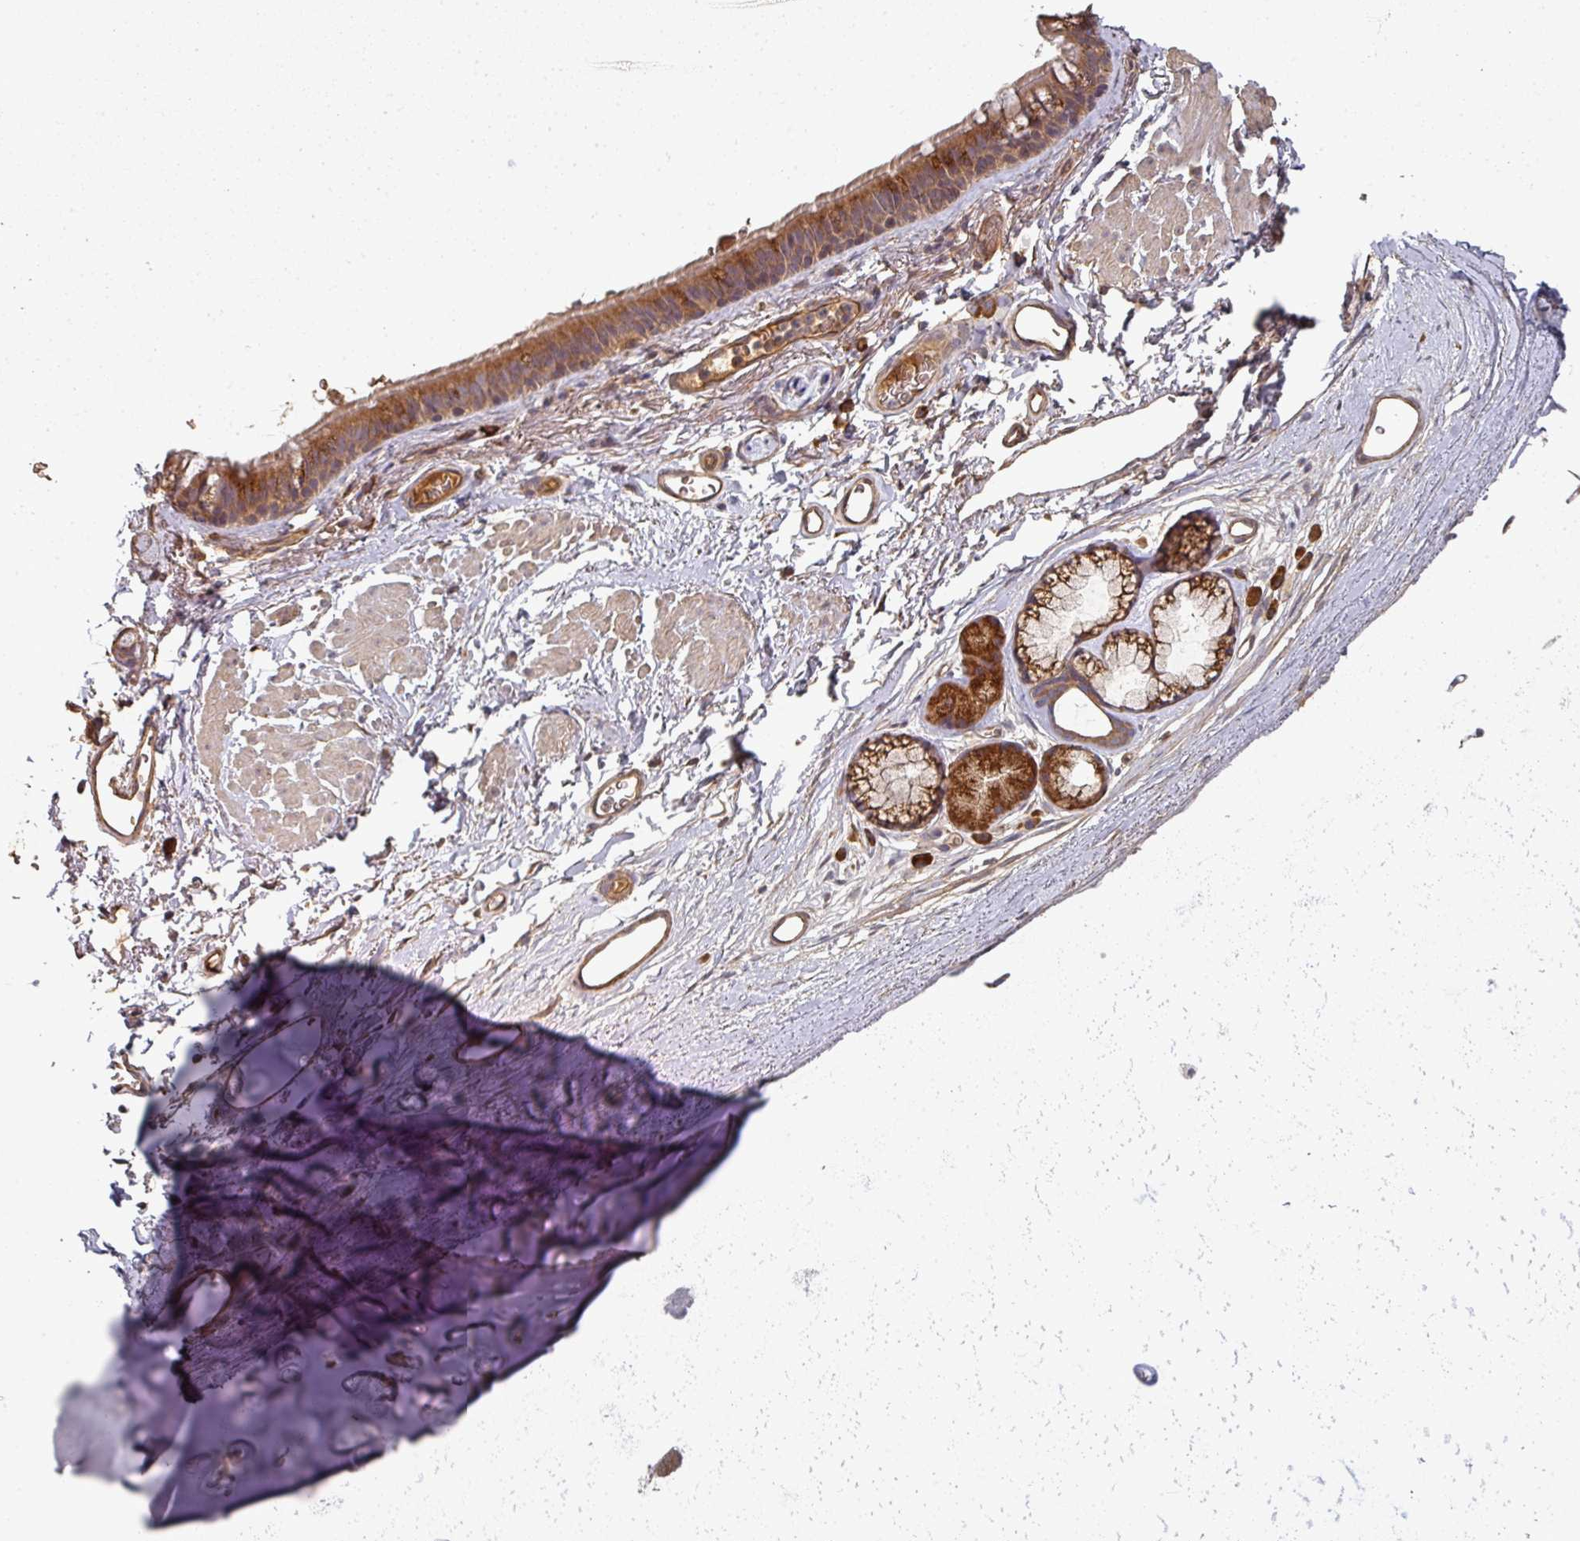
{"staining": {"intensity": "weak", "quantity": "25%-75%", "location": "cytoplasmic/membranous"}, "tissue": "adipose tissue", "cell_type": "Adipocytes", "image_type": "normal", "snomed": [{"axis": "morphology", "description": "Normal tissue, NOS"}, {"axis": "topography", "description": "Lymph node"}, {"axis": "topography", "description": "Cartilage tissue"}, {"axis": "topography", "description": "Bronchus"}], "caption": "The image demonstrates staining of normal adipose tissue, revealing weak cytoplasmic/membranous protein positivity (brown color) within adipocytes. (Stains: DAB in brown, nuclei in blue, Microscopy: brightfield microscopy at high magnification).", "gene": "EDEM2", "patient": {"sex": "female", "age": 70}}